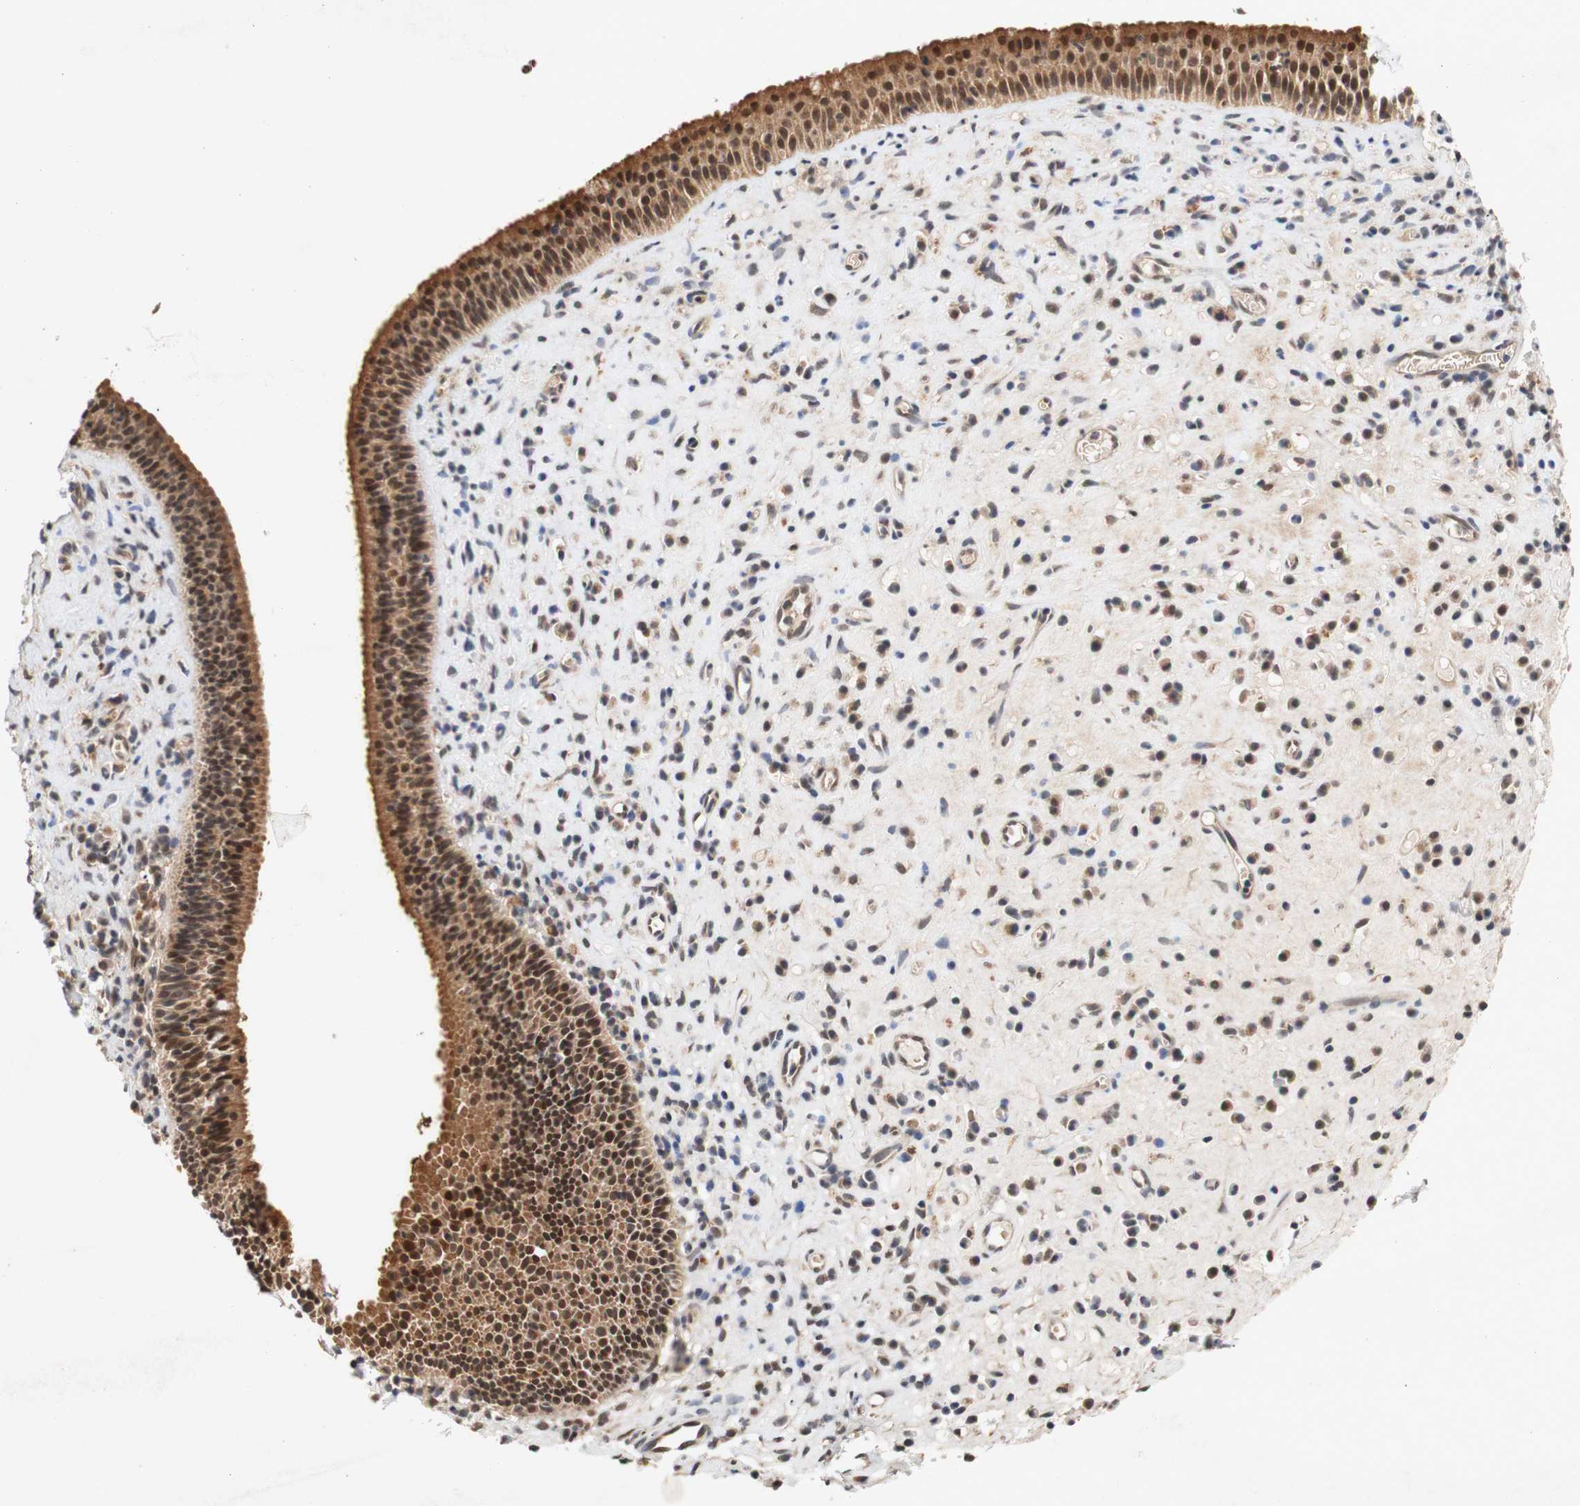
{"staining": {"intensity": "moderate", "quantity": ">75%", "location": "cytoplasmic/membranous,nuclear"}, "tissue": "nasopharynx", "cell_type": "Respiratory epithelial cells", "image_type": "normal", "snomed": [{"axis": "morphology", "description": "Normal tissue, NOS"}, {"axis": "topography", "description": "Nasopharynx"}], "caption": "Unremarkable nasopharynx was stained to show a protein in brown. There is medium levels of moderate cytoplasmic/membranous,nuclear expression in about >75% of respiratory epithelial cells.", "gene": "PIN1", "patient": {"sex": "female", "age": 51}}